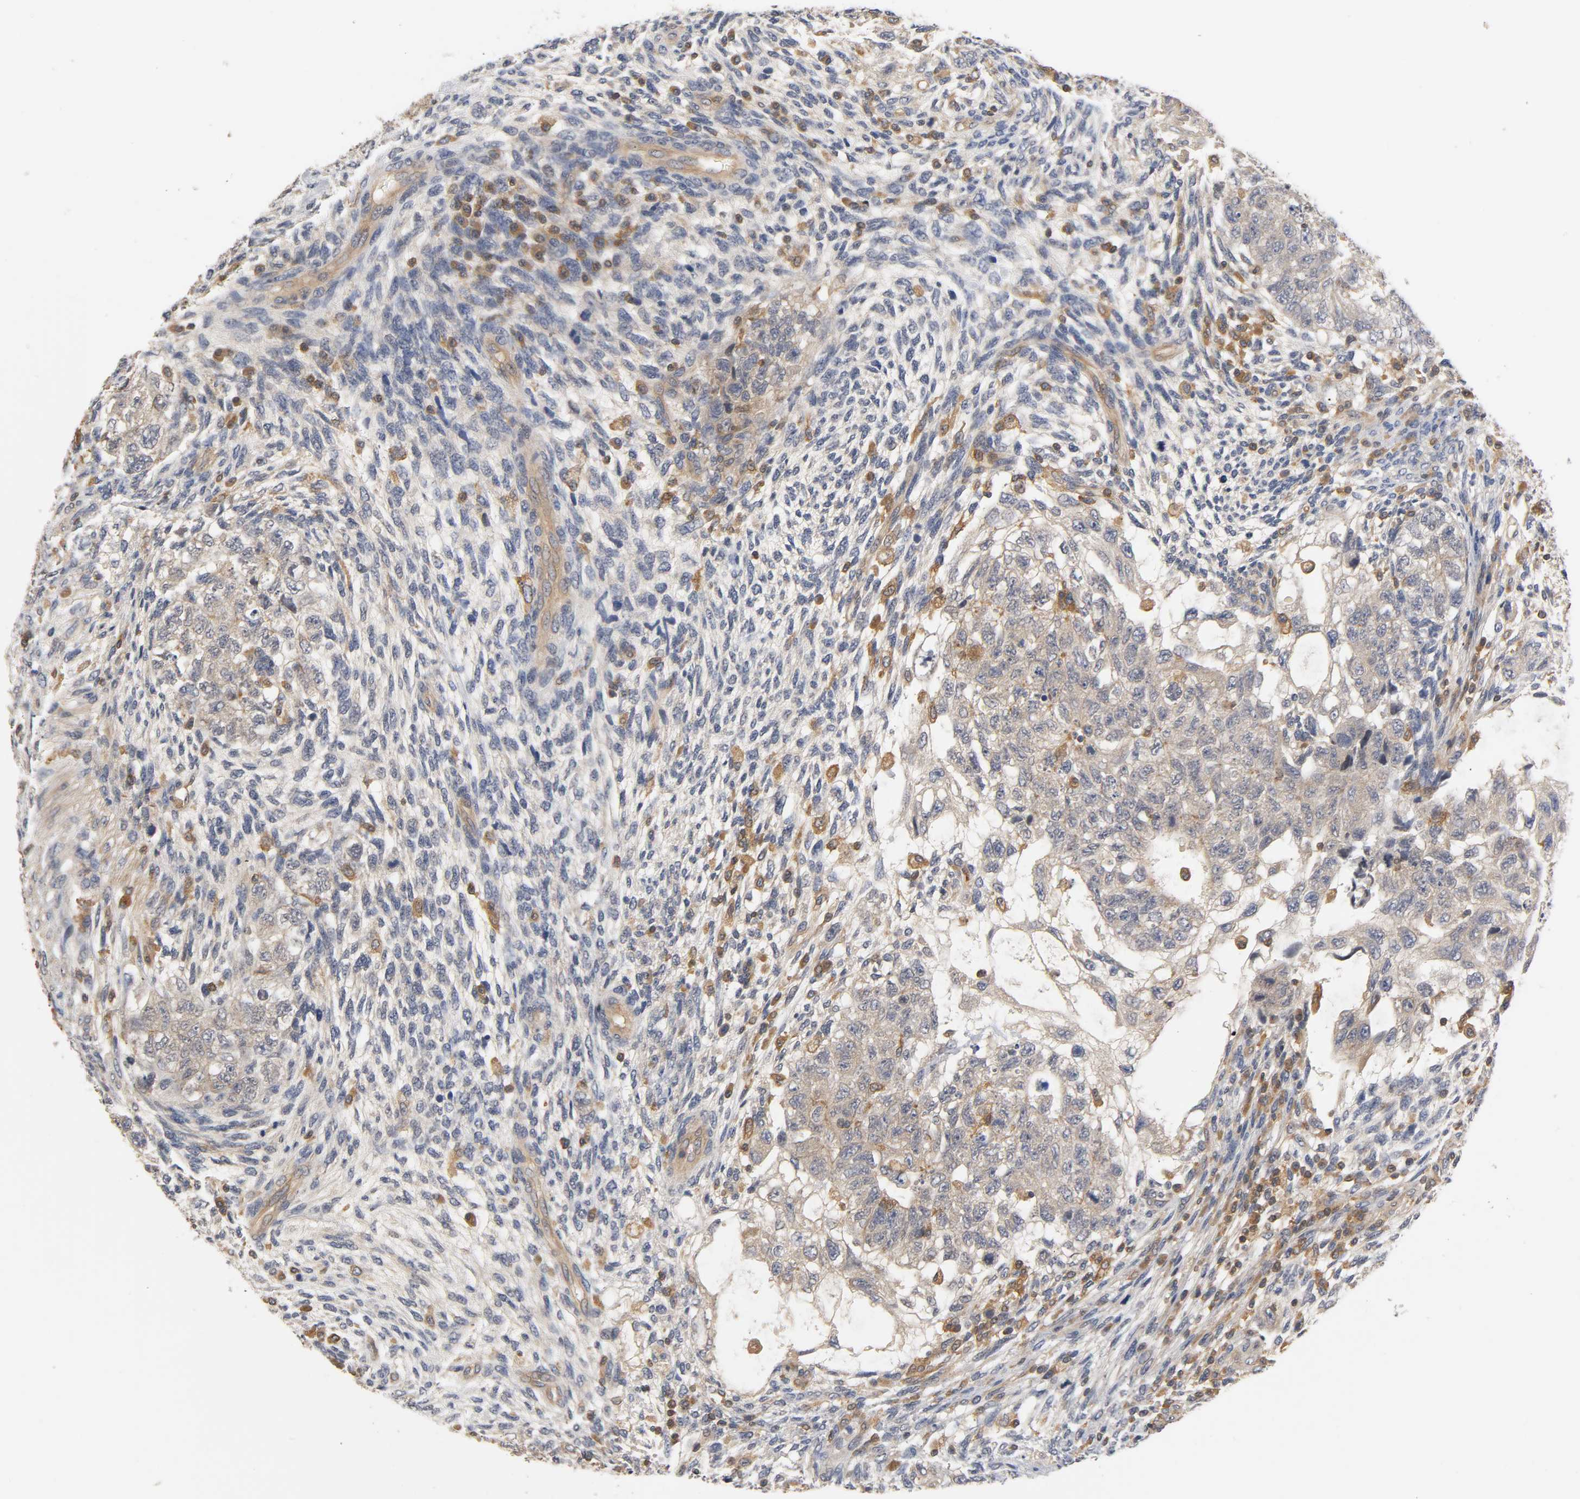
{"staining": {"intensity": "moderate", "quantity": ">75%", "location": "cytoplasmic/membranous"}, "tissue": "testis cancer", "cell_type": "Tumor cells", "image_type": "cancer", "snomed": [{"axis": "morphology", "description": "Normal tissue, NOS"}, {"axis": "morphology", "description": "Carcinoma, Embryonal, NOS"}, {"axis": "topography", "description": "Testis"}], "caption": "An immunohistochemistry photomicrograph of neoplastic tissue is shown. Protein staining in brown shows moderate cytoplasmic/membranous positivity in testis embryonal carcinoma within tumor cells.", "gene": "ACTR2", "patient": {"sex": "male", "age": 36}}